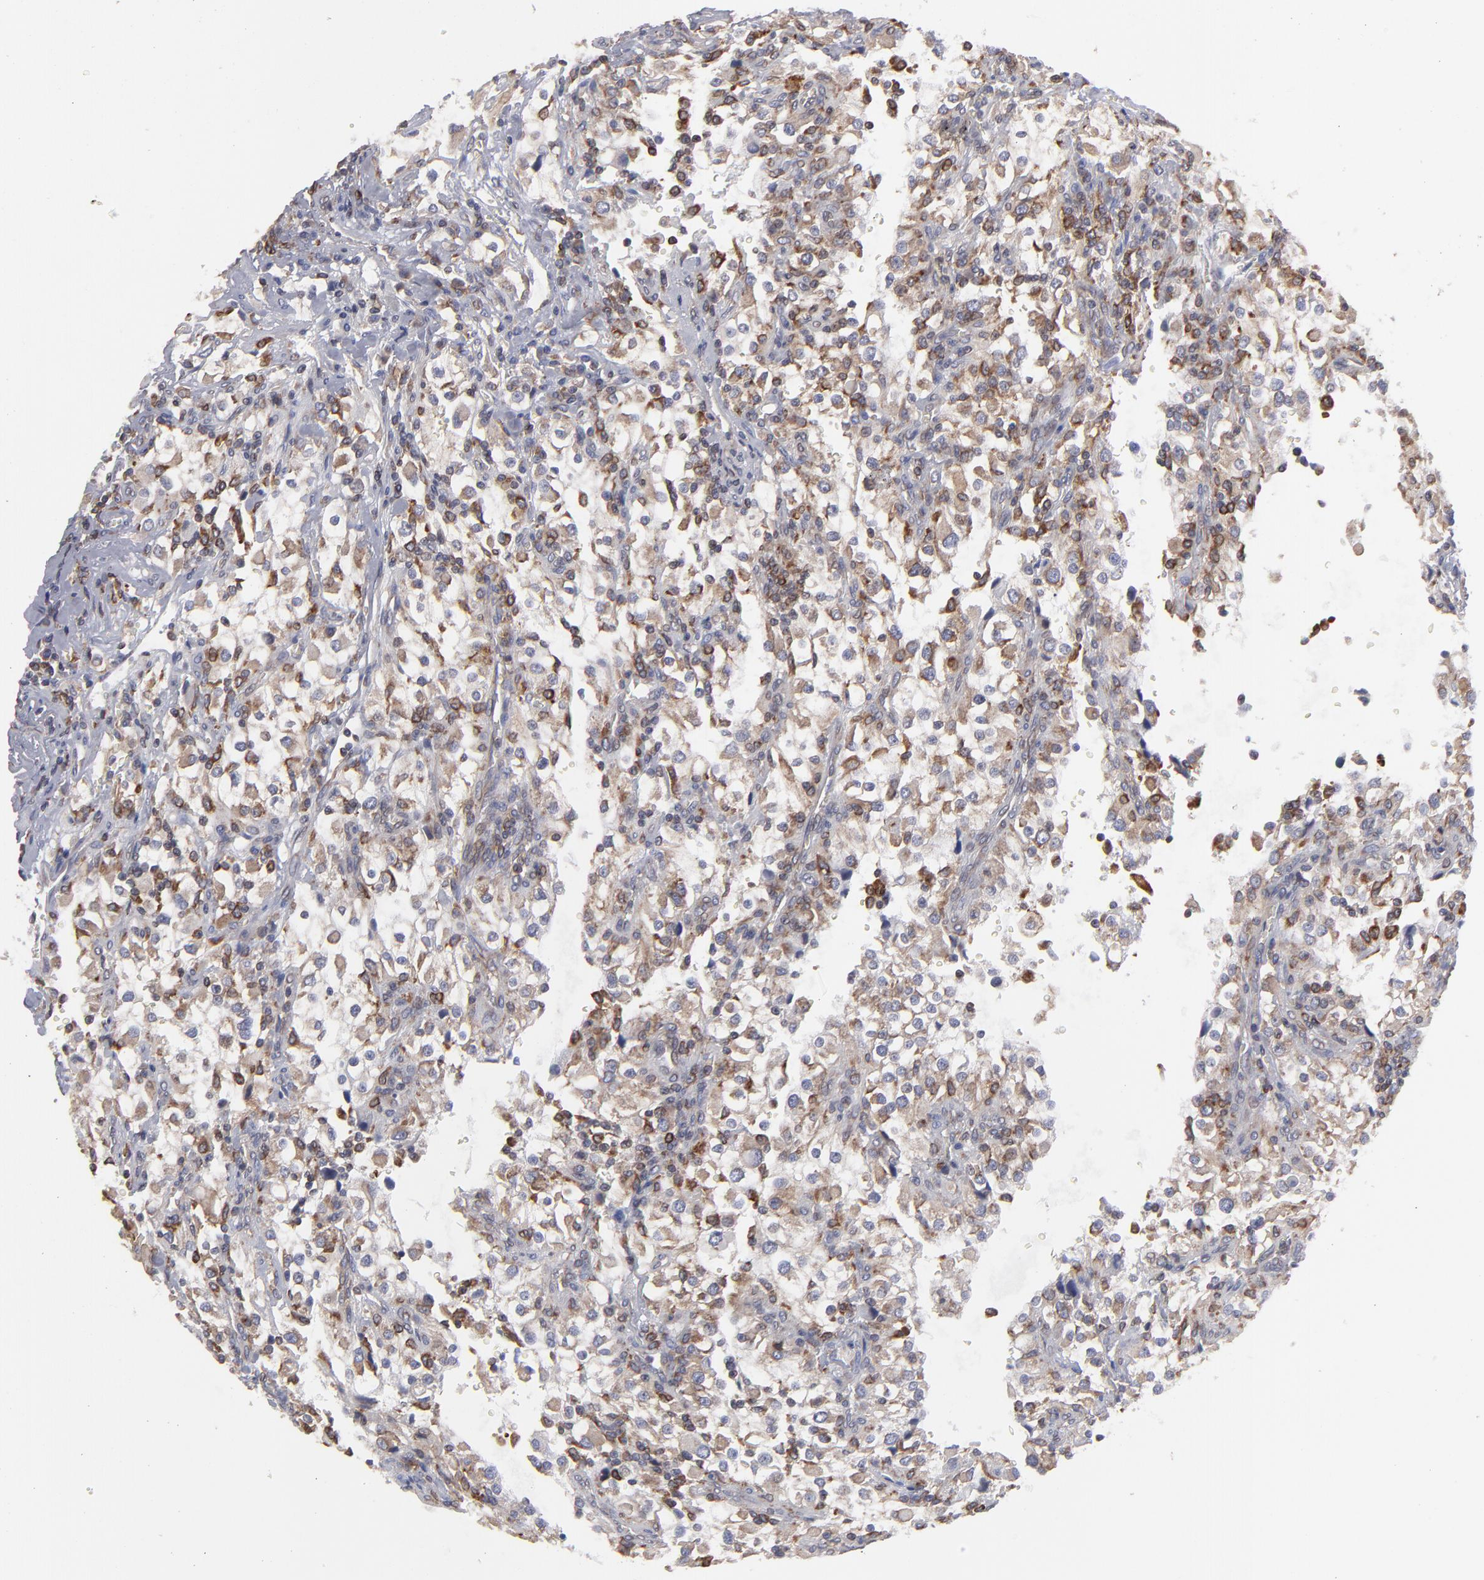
{"staining": {"intensity": "moderate", "quantity": "25%-75%", "location": "cytoplasmic/membranous"}, "tissue": "renal cancer", "cell_type": "Tumor cells", "image_type": "cancer", "snomed": [{"axis": "morphology", "description": "Adenocarcinoma, NOS"}, {"axis": "topography", "description": "Kidney"}], "caption": "Brown immunohistochemical staining in human renal cancer (adenocarcinoma) demonstrates moderate cytoplasmic/membranous expression in about 25%-75% of tumor cells.", "gene": "TMX1", "patient": {"sex": "female", "age": 52}}